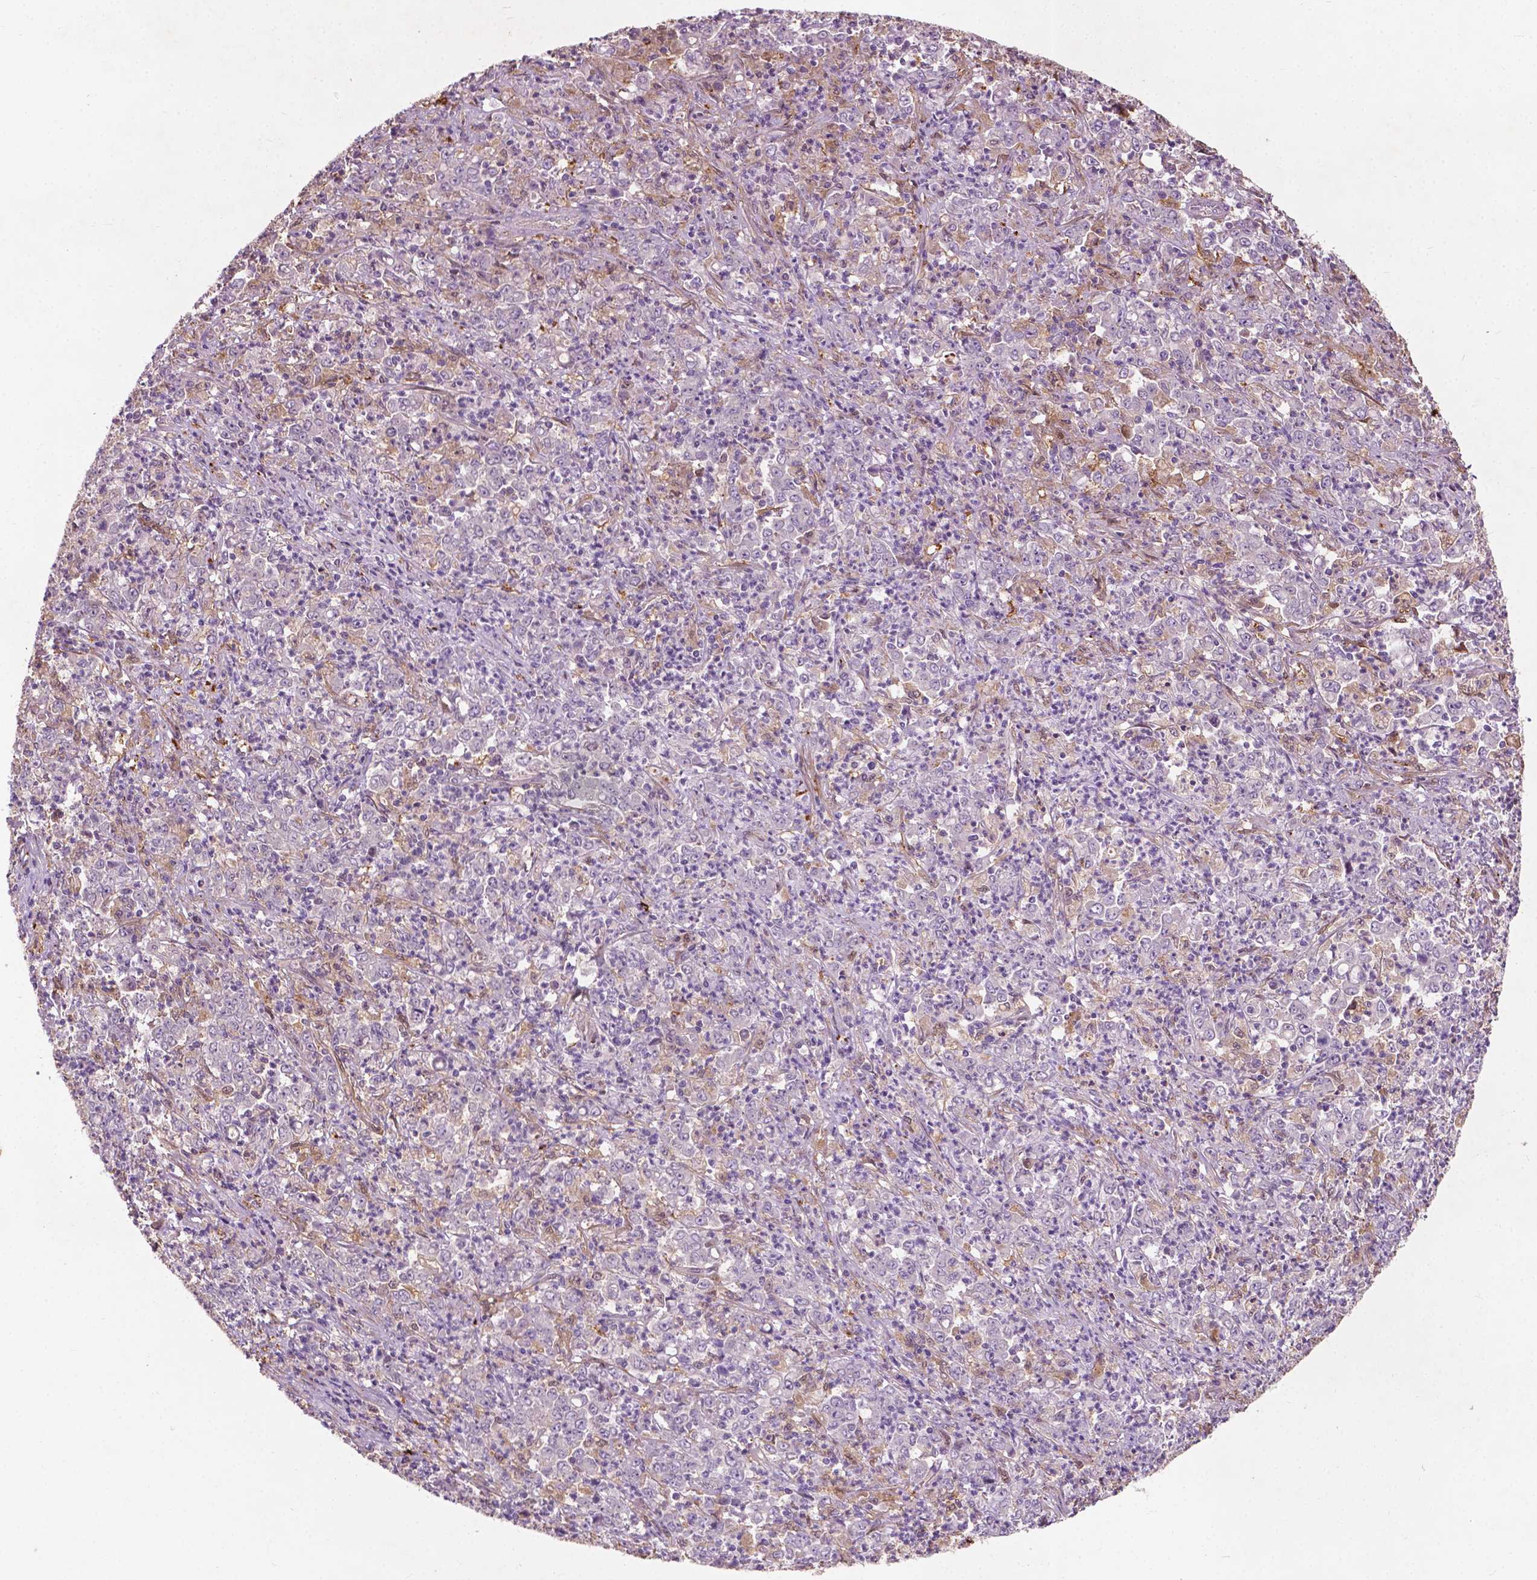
{"staining": {"intensity": "negative", "quantity": "none", "location": "none"}, "tissue": "stomach cancer", "cell_type": "Tumor cells", "image_type": "cancer", "snomed": [{"axis": "morphology", "description": "Adenocarcinoma, NOS"}, {"axis": "topography", "description": "Stomach, lower"}], "caption": "Protein analysis of adenocarcinoma (stomach) exhibits no significant staining in tumor cells.", "gene": "GPR37", "patient": {"sex": "female", "age": 71}}